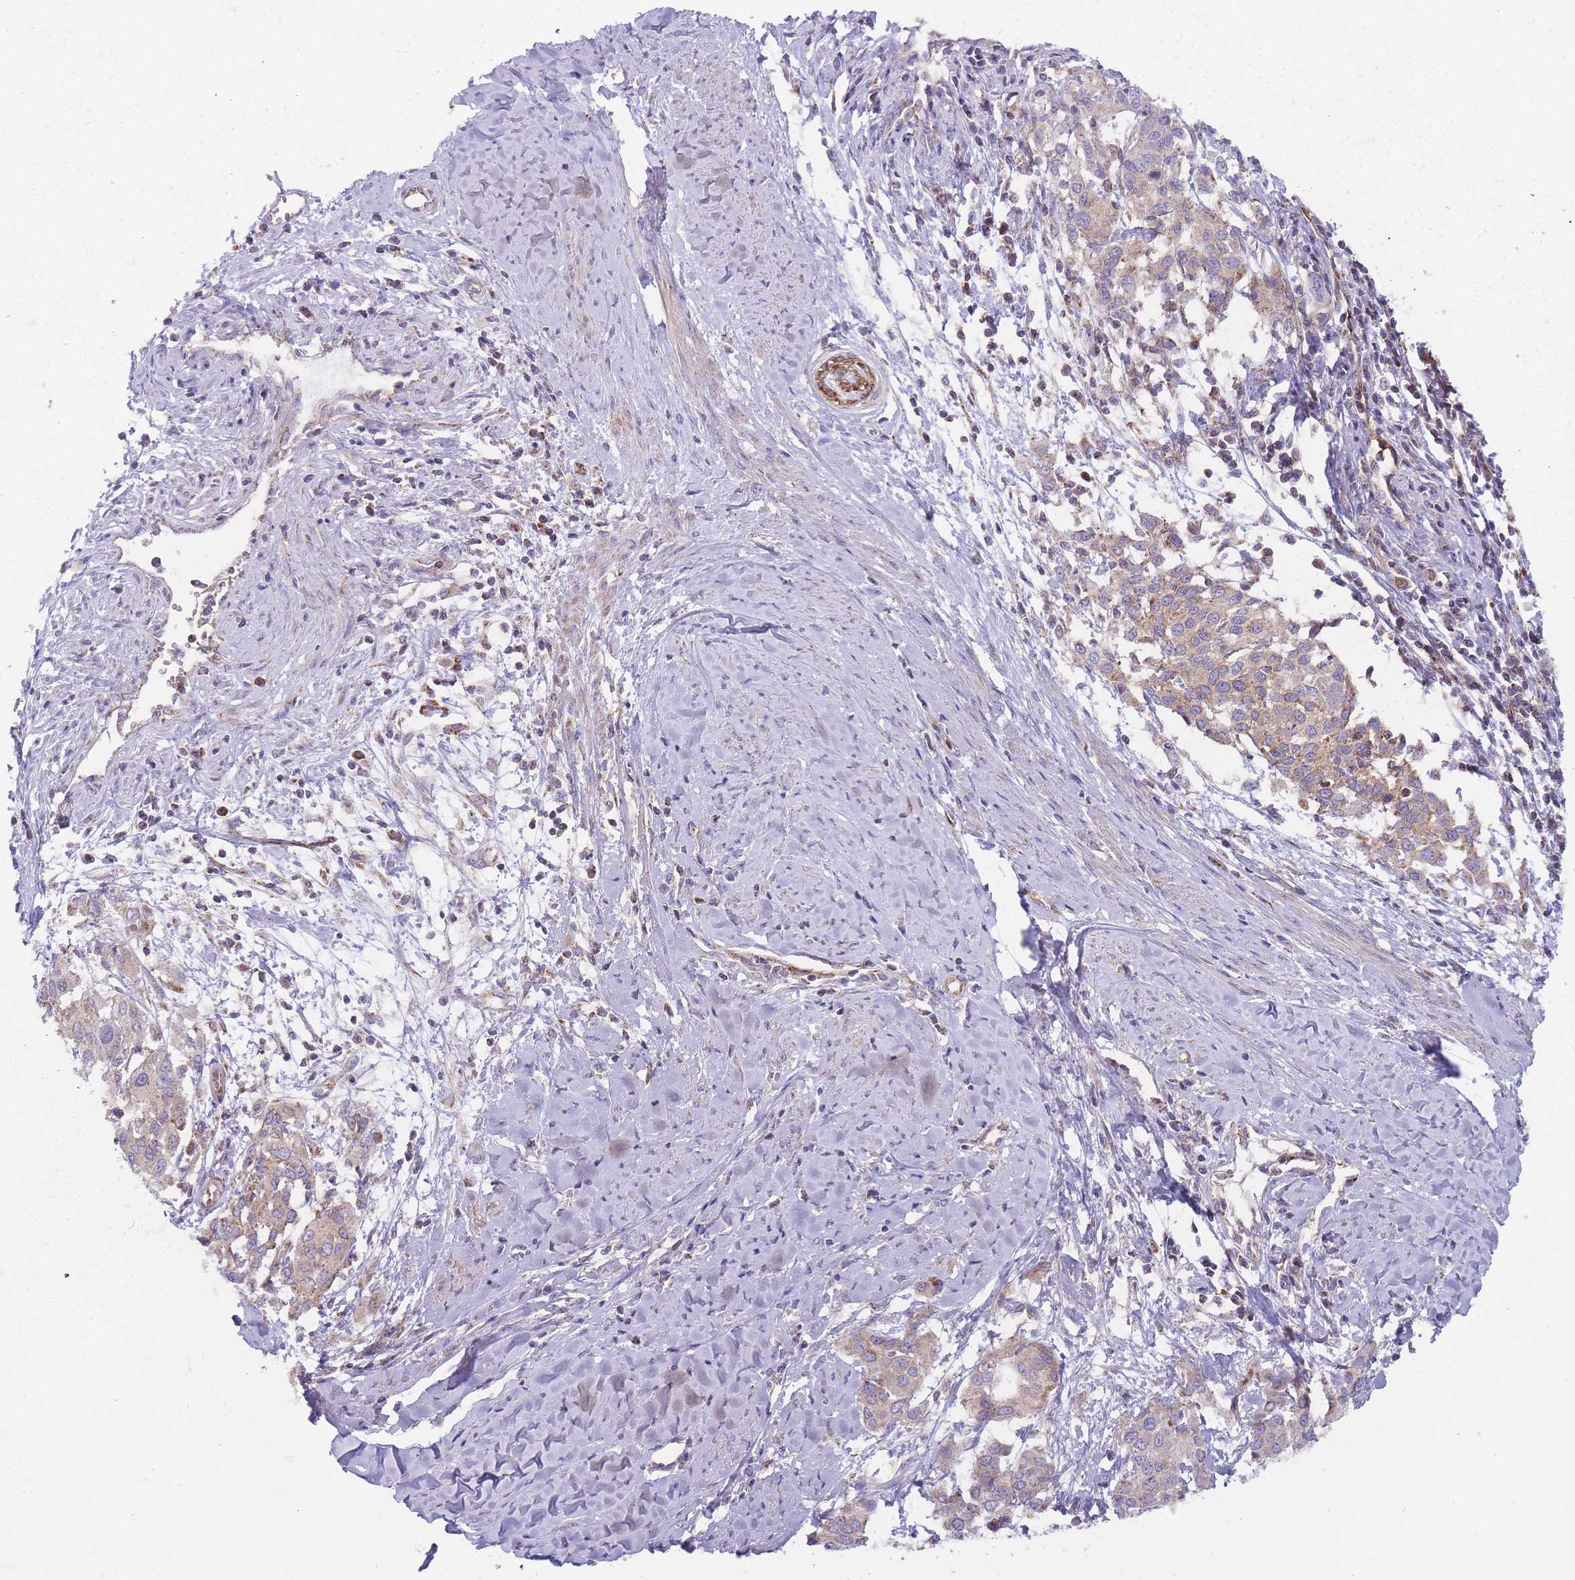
{"staining": {"intensity": "moderate", "quantity": ">75%", "location": "cytoplasmic/membranous"}, "tissue": "cervical cancer", "cell_type": "Tumor cells", "image_type": "cancer", "snomed": [{"axis": "morphology", "description": "Squamous cell carcinoma, NOS"}, {"axis": "topography", "description": "Cervix"}], "caption": "Immunohistochemical staining of human cervical squamous cell carcinoma displays moderate cytoplasmic/membranous protein staining in about >75% of tumor cells. The staining was performed using DAB (3,3'-diaminobenzidine) to visualize the protein expression in brown, while the nuclei were stained in blue with hematoxylin (Magnification: 20x).", "gene": "ANKRD10", "patient": {"sex": "female", "age": 44}}